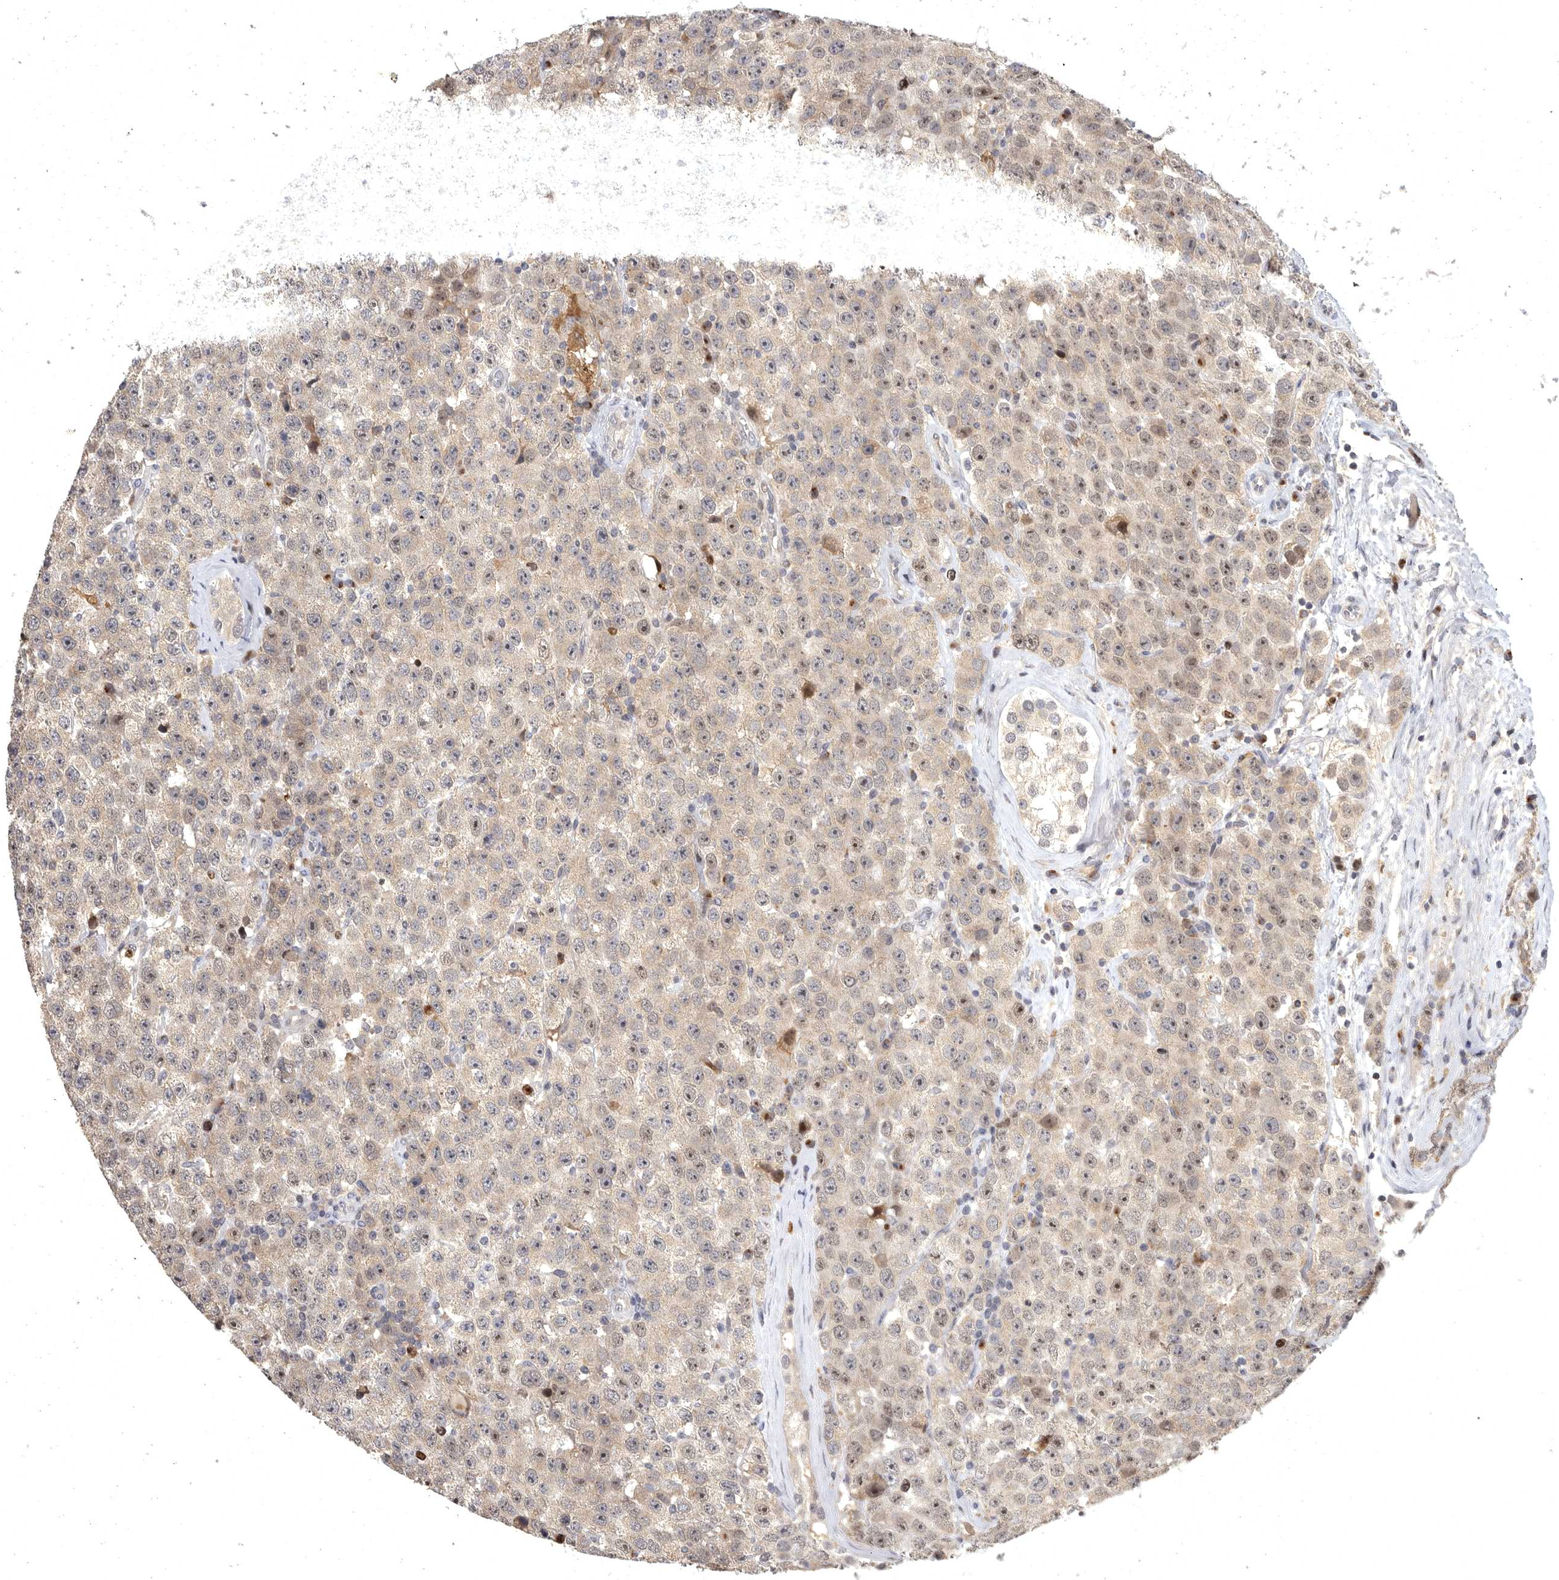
{"staining": {"intensity": "negative", "quantity": "none", "location": "none"}, "tissue": "testis cancer", "cell_type": "Tumor cells", "image_type": "cancer", "snomed": [{"axis": "morphology", "description": "Seminoma, NOS"}, {"axis": "morphology", "description": "Carcinoma, Embryonal, NOS"}, {"axis": "topography", "description": "Testis"}], "caption": "High magnification brightfield microscopy of testis cancer stained with DAB (3,3'-diaminobenzidine) (brown) and counterstained with hematoxylin (blue): tumor cells show no significant staining.", "gene": "MAN2A1", "patient": {"sex": "male", "age": 28}}